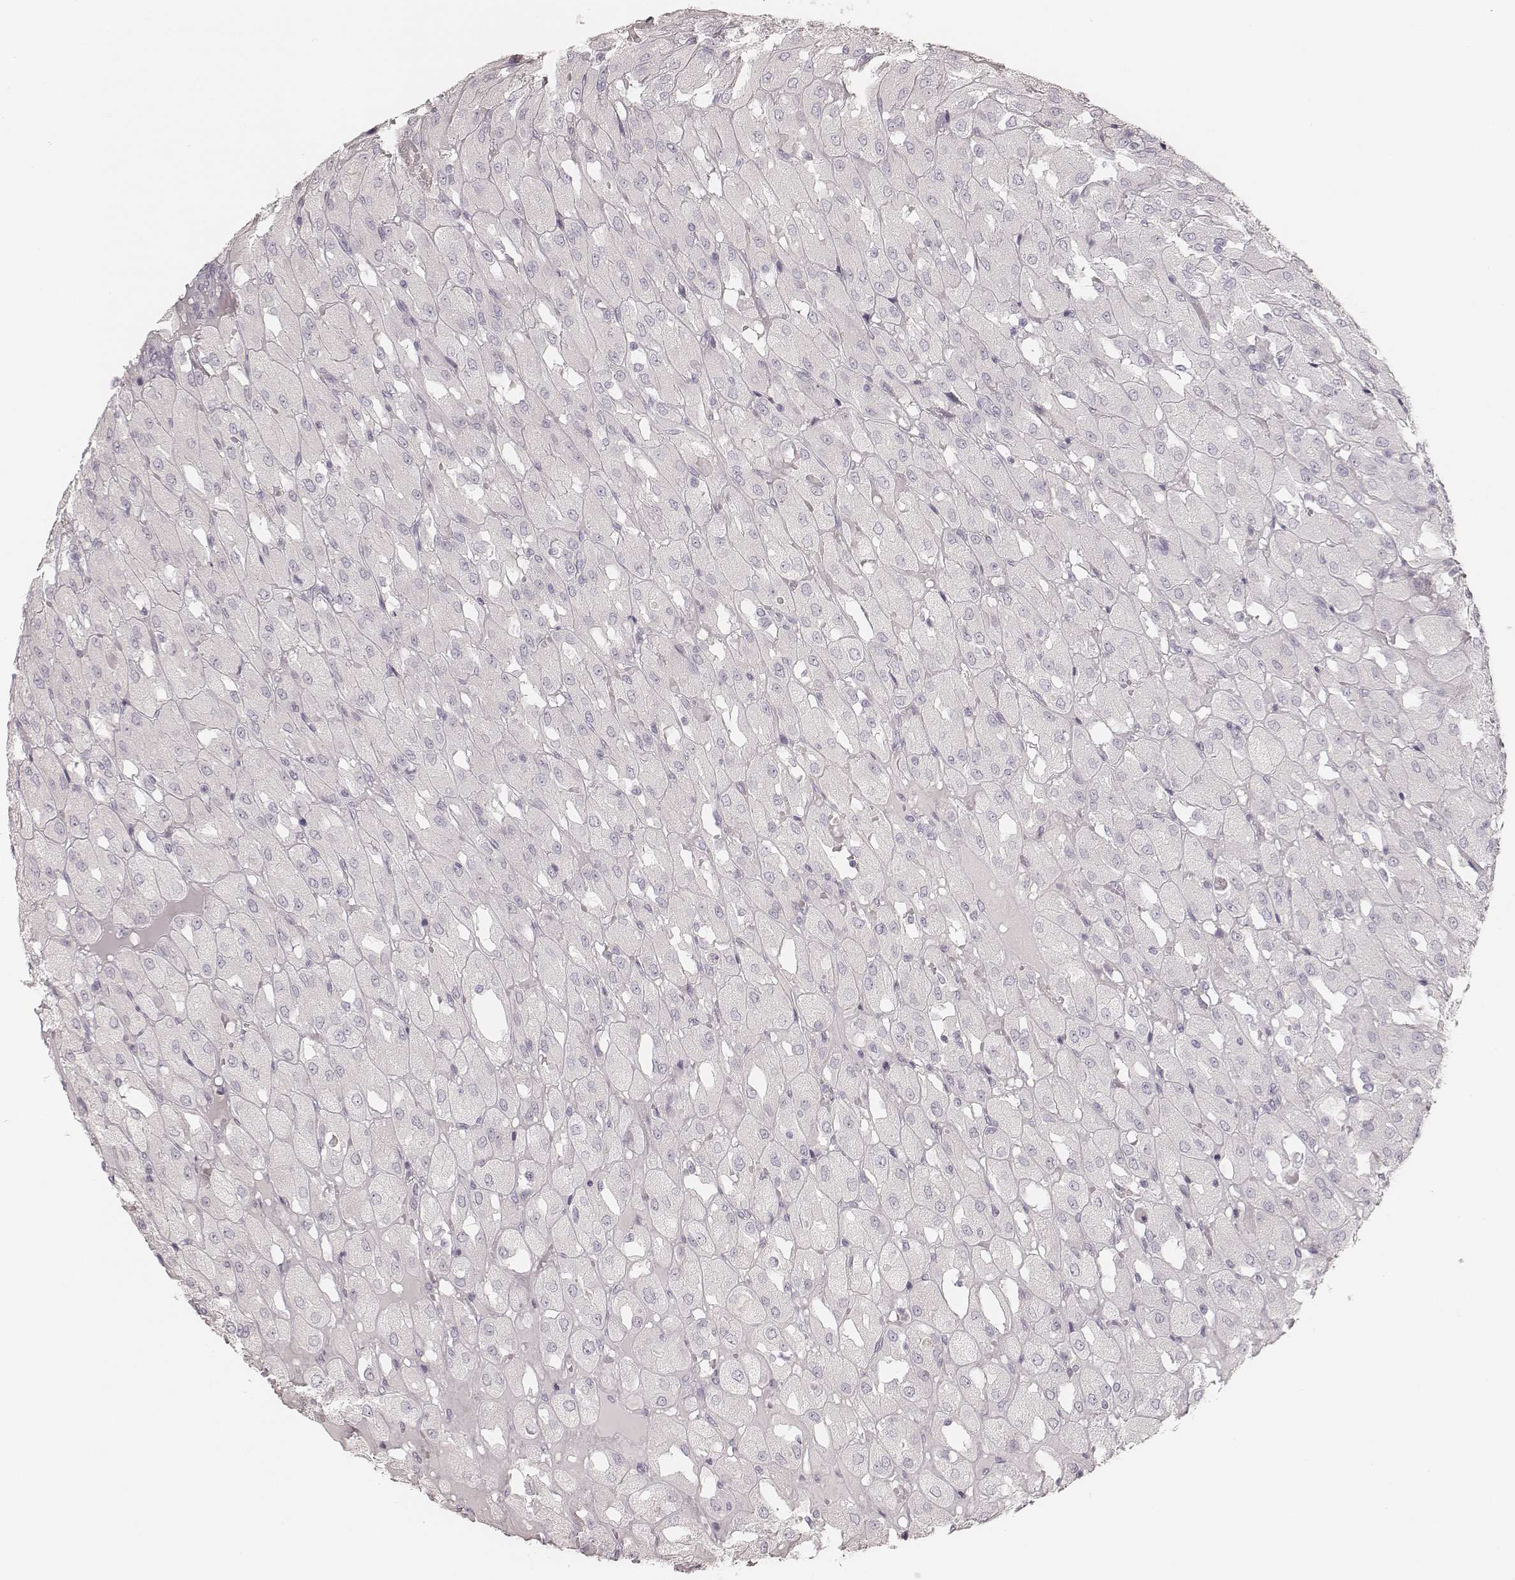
{"staining": {"intensity": "negative", "quantity": "none", "location": "none"}, "tissue": "renal cancer", "cell_type": "Tumor cells", "image_type": "cancer", "snomed": [{"axis": "morphology", "description": "Adenocarcinoma, NOS"}, {"axis": "topography", "description": "Kidney"}], "caption": "This is a histopathology image of IHC staining of renal adenocarcinoma, which shows no expression in tumor cells. (Brightfield microscopy of DAB (3,3'-diaminobenzidine) IHC at high magnification).", "gene": "KRT72", "patient": {"sex": "male", "age": 72}}